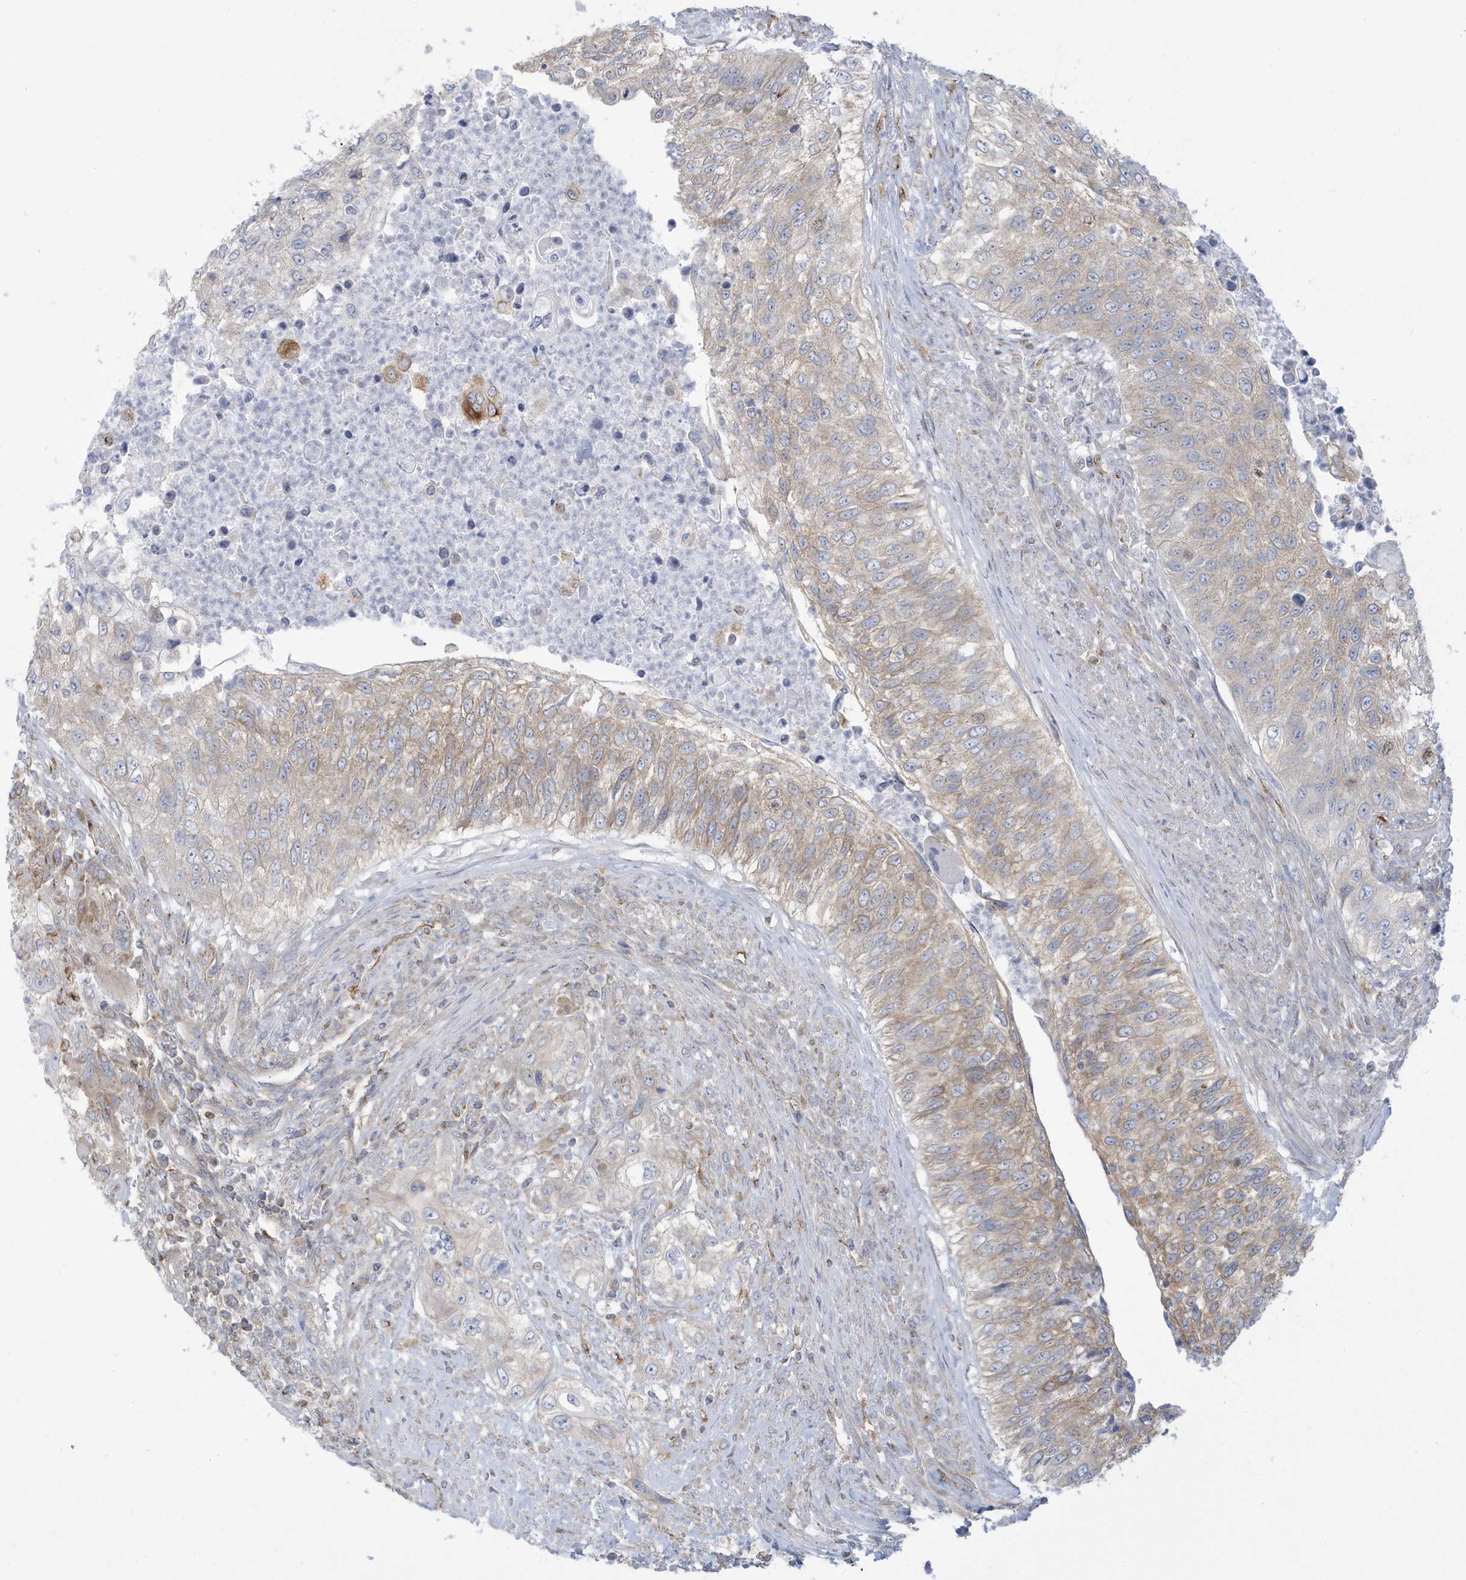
{"staining": {"intensity": "weak", "quantity": "<25%", "location": "cytoplasmic/membranous"}, "tissue": "urothelial cancer", "cell_type": "Tumor cells", "image_type": "cancer", "snomed": [{"axis": "morphology", "description": "Urothelial carcinoma, High grade"}, {"axis": "topography", "description": "Urinary bladder"}], "caption": "IHC histopathology image of neoplastic tissue: human urothelial cancer stained with DAB (3,3'-diaminobenzidine) exhibits no significant protein positivity in tumor cells.", "gene": "SLAMF9", "patient": {"sex": "female", "age": 60}}